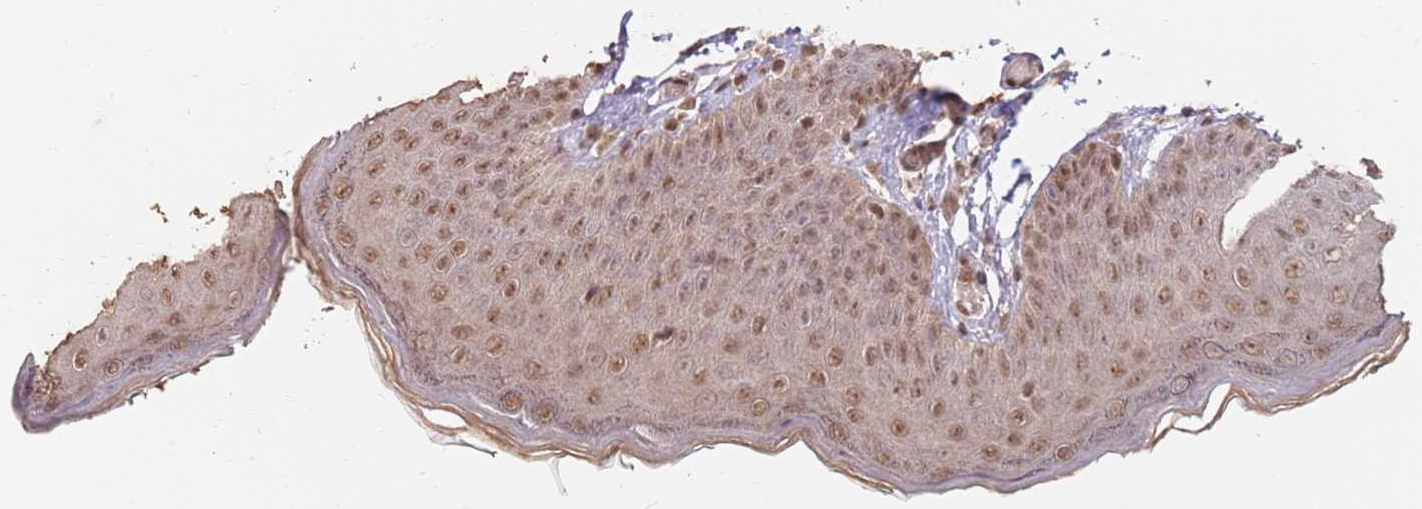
{"staining": {"intensity": "moderate", "quantity": ">75%", "location": "nuclear"}, "tissue": "skin", "cell_type": "Epidermal cells", "image_type": "normal", "snomed": [{"axis": "morphology", "description": "Normal tissue, NOS"}, {"axis": "topography", "description": "Anal"}], "caption": "Epidermal cells reveal medium levels of moderate nuclear staining in approximately >75% of cells in unremarkable human skin. The staining is performed using DAB (3,3'-diaminobenzidine) brown chromogen to label protein expression. The nuclei are counter-stained blue using hematoxylin.", "gene": "RFXANK", "patient": {"sex": "female", "age": 40}}